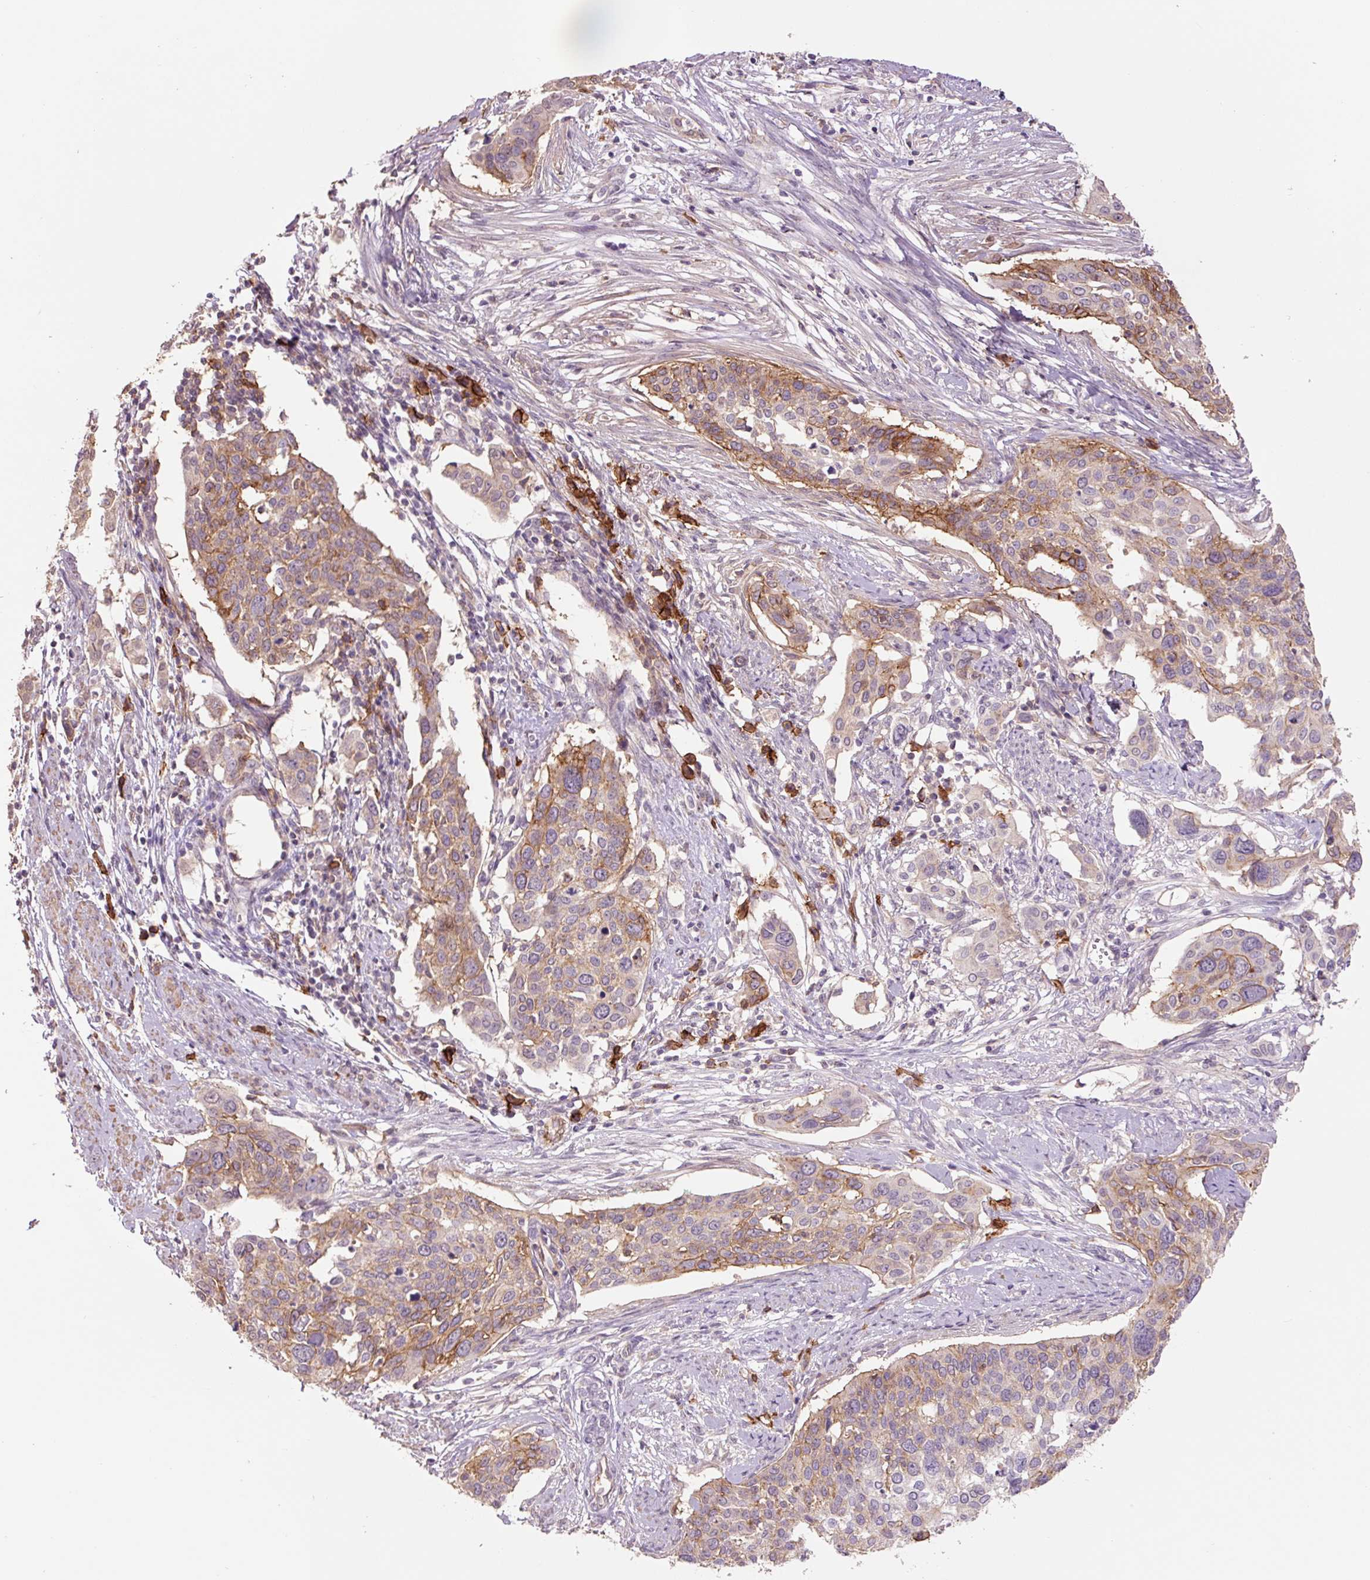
{"staining": {"intensity": "moderate", "quantity": "25%-75%", "location": "cytoplasmic/membranous"}, "tissue": "cervical cancer", "cell_type": "Tumor cells", "image_type": "cancer", "snomed": [{"axis": "morphology", "description": "Squamous cell carcinoma, NOS"}, {"axis": "topography", "description": "Cervix"}], "caption": "Cervical cancer (squamous cell carcinoma) tissue shows moderate cytoplasmic/membranous positivity in approximately 25%-75% of tumor cells", "gene": "SLC1A4", "patient": {"sex": "female", "age": 44}}